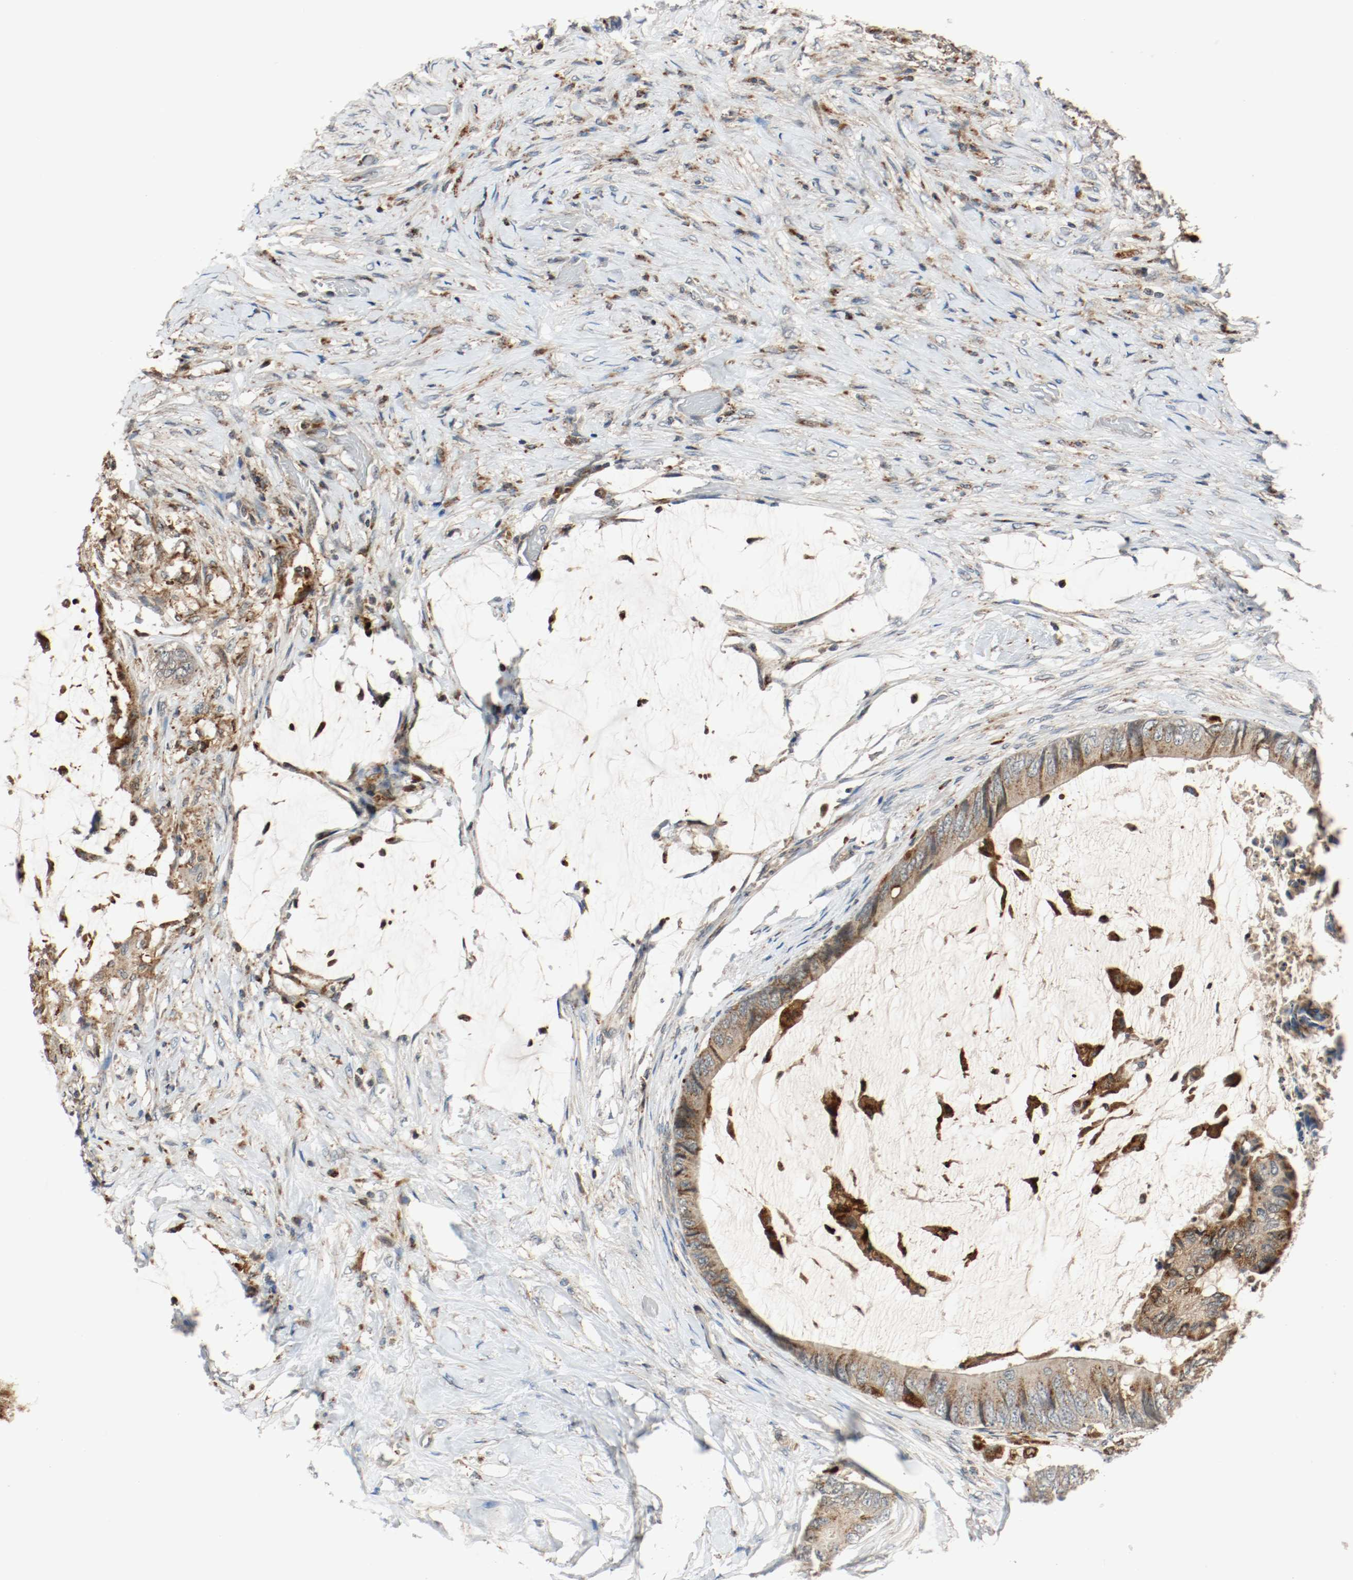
{"staining": {"intensity": "moderate", "quantity": ">75%", "location": "cytoplasmic/membranous"}, "tissue": "colorectal cancer", "cell_type": "Tumor cells", "image_type": "cancer", "snomed": [{"axis": "morphology", "description": "Normal tissue, NOS"}, {"axis": "morphology", "description": "Adenocarcinoma, NOS"}, {"axis": "topography", "description": "Rectum"}, {"axis": "topography", "description": "Peripheral nerve tissue"}], "caption": "The histopathology image reveals staining of colorectal cancer (adenocarcinoma), revealing moderate cytoplasmic/membranous protein positivity (brown color) within tumor cells.", "gene": "LAMP2", "patient": {"sex": "female", "age": 77}}